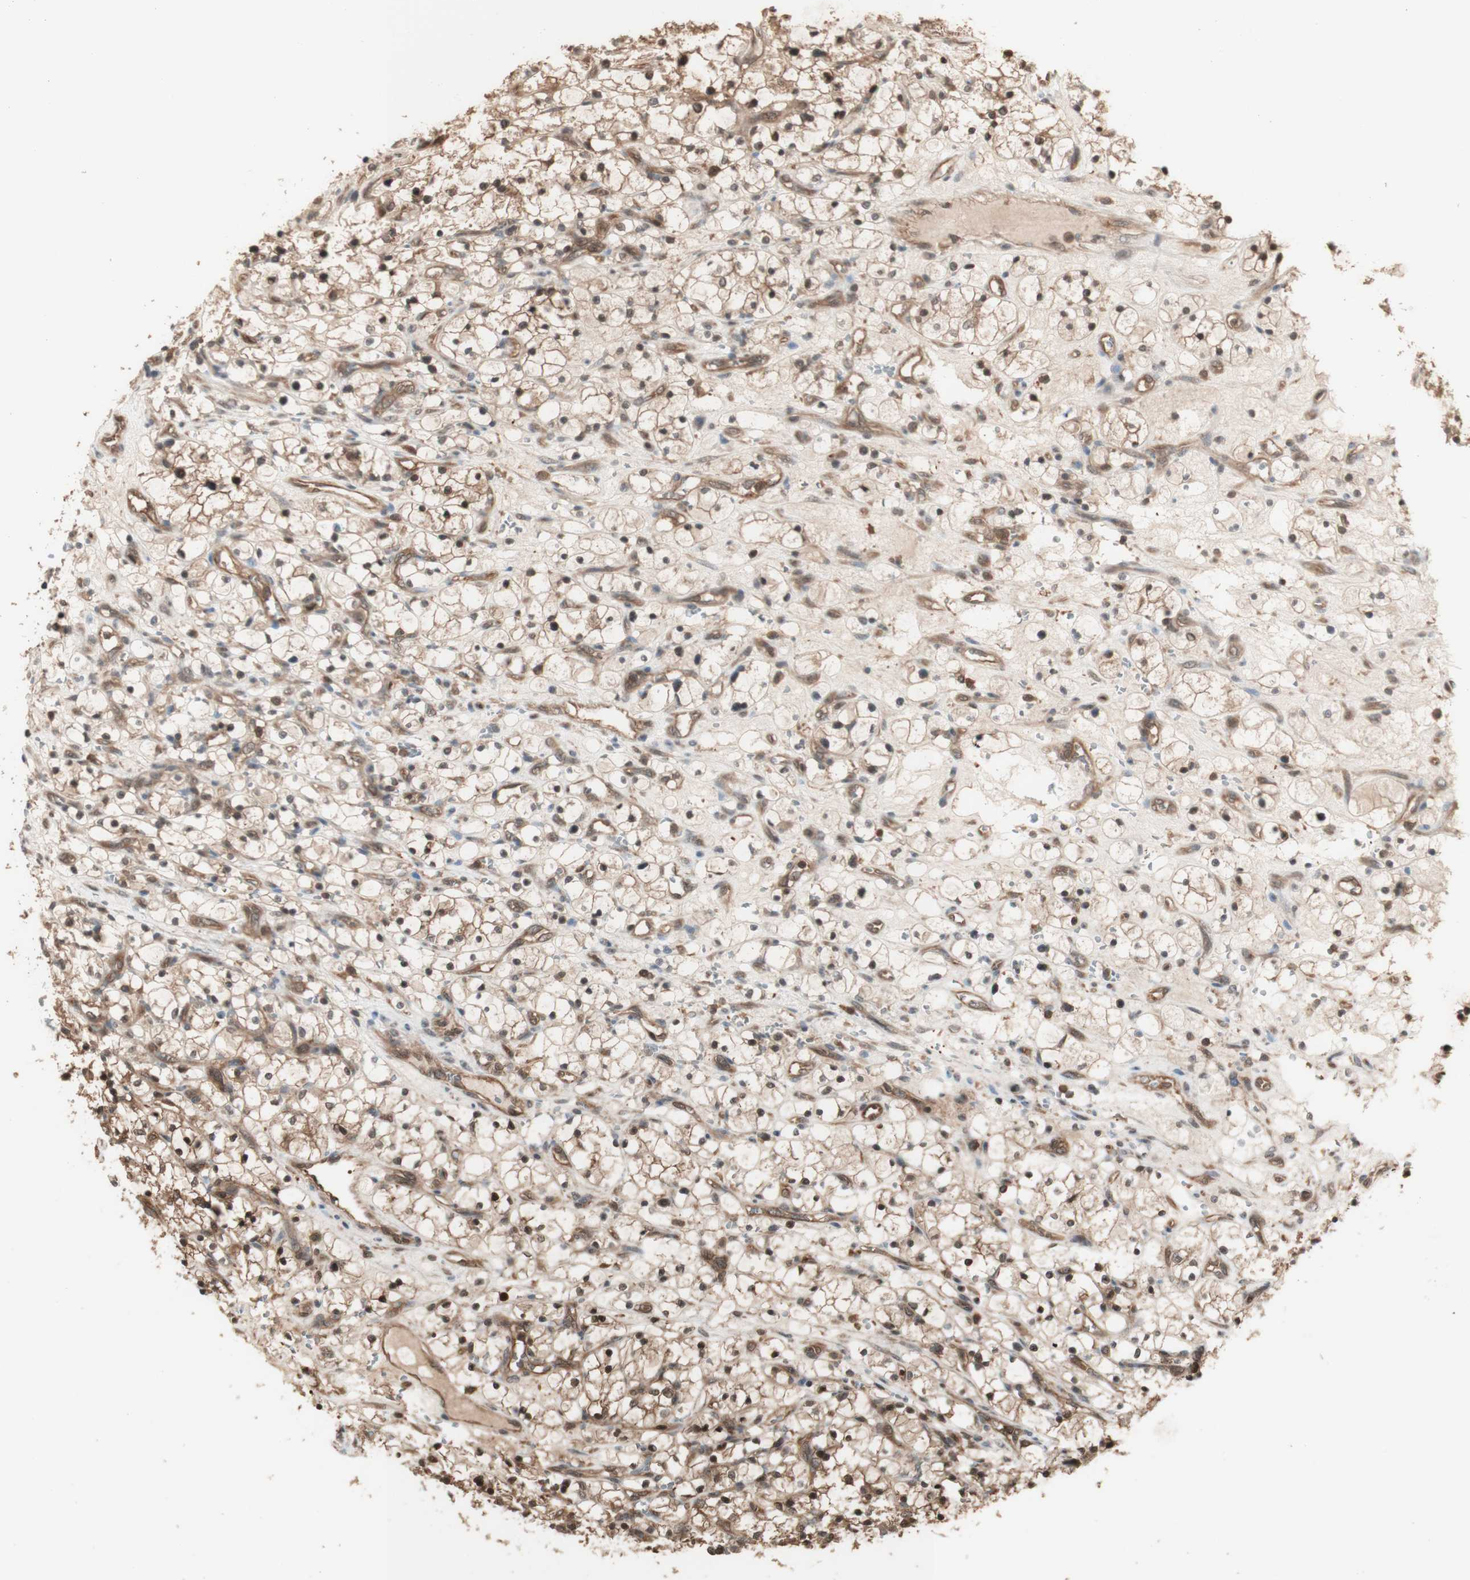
{"staining": {"intensity": "moderate", "quantity": ">75%", "location": "cytoplasmic/membranous"}, "tissue": "renal cancer", "cell_type": "Tumor cells", "image_type": "cancer", "snomed": [{"axis": "morphology", "description": "Adenocarcinoma, NOS"}, {"axis": "topography", "description": "Kidney"}], "caption": "Adenocarcinoma (renal) tissue exhibits moderate cytoplasmic/membranous positivity in approximately >75% of tumor cells, visualized by immunohistochemistry.", "gene": "YWHAB", "patient": {"sex": "female", "age": 69}}